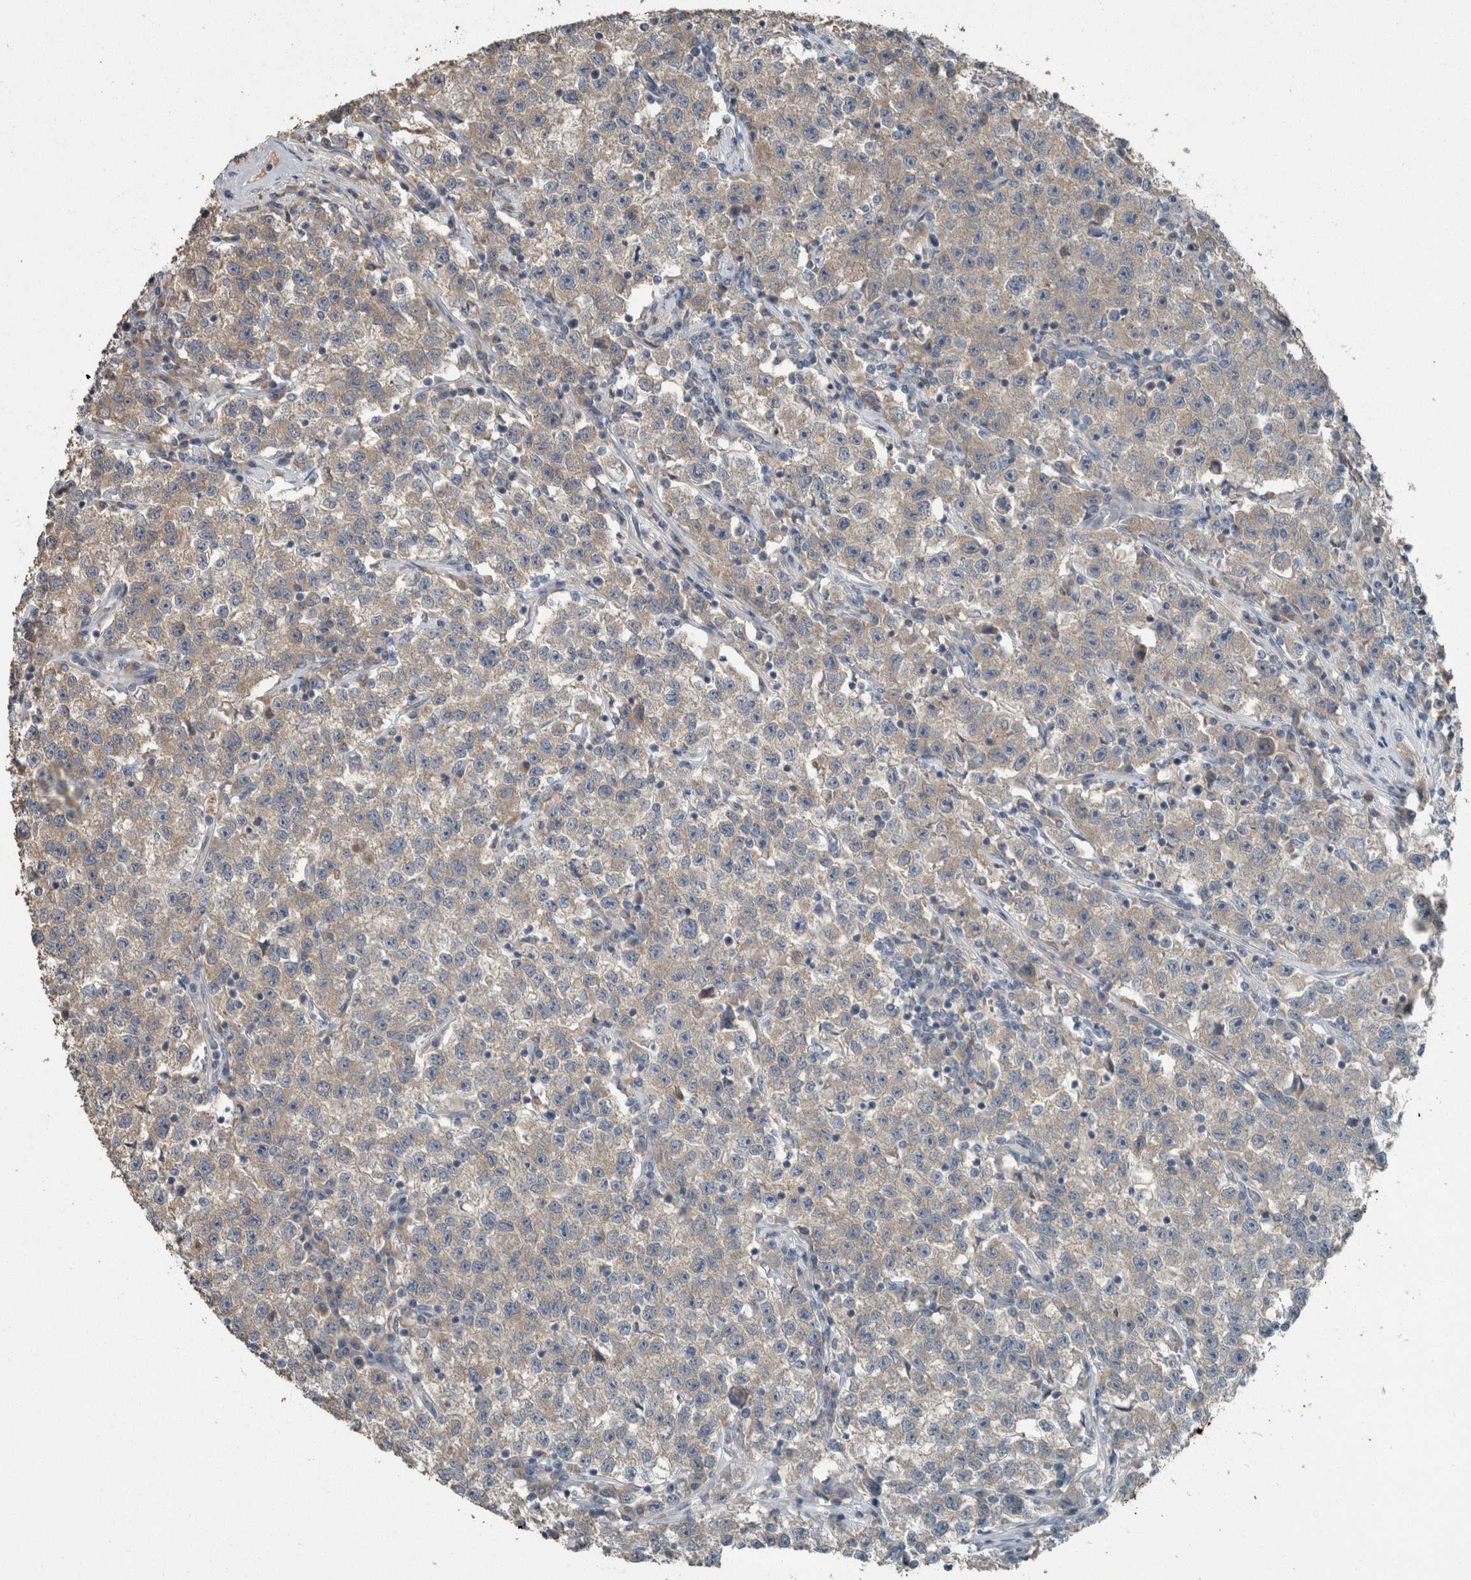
{"staining": {"intensity": "weak", "quantity": "25%-75%", "location": "cytoplasmic/membranous"}, "tissue": "testis cancer", "cell_type": "Tumor cells", "image_type": "cancer", "snomed": [{"axis": "morphology", "description": "Seminoma, NOS"}, {"axis": "topography", "description": "Testis"}], "caption": "Tumor cells reveal weak cytoplasmic/membranous positivity in approximately 25%-75% of cells in testis cancer (seminoma).", "gene": "KNTC1", "patient": {"sex": "male", "age": 22}}